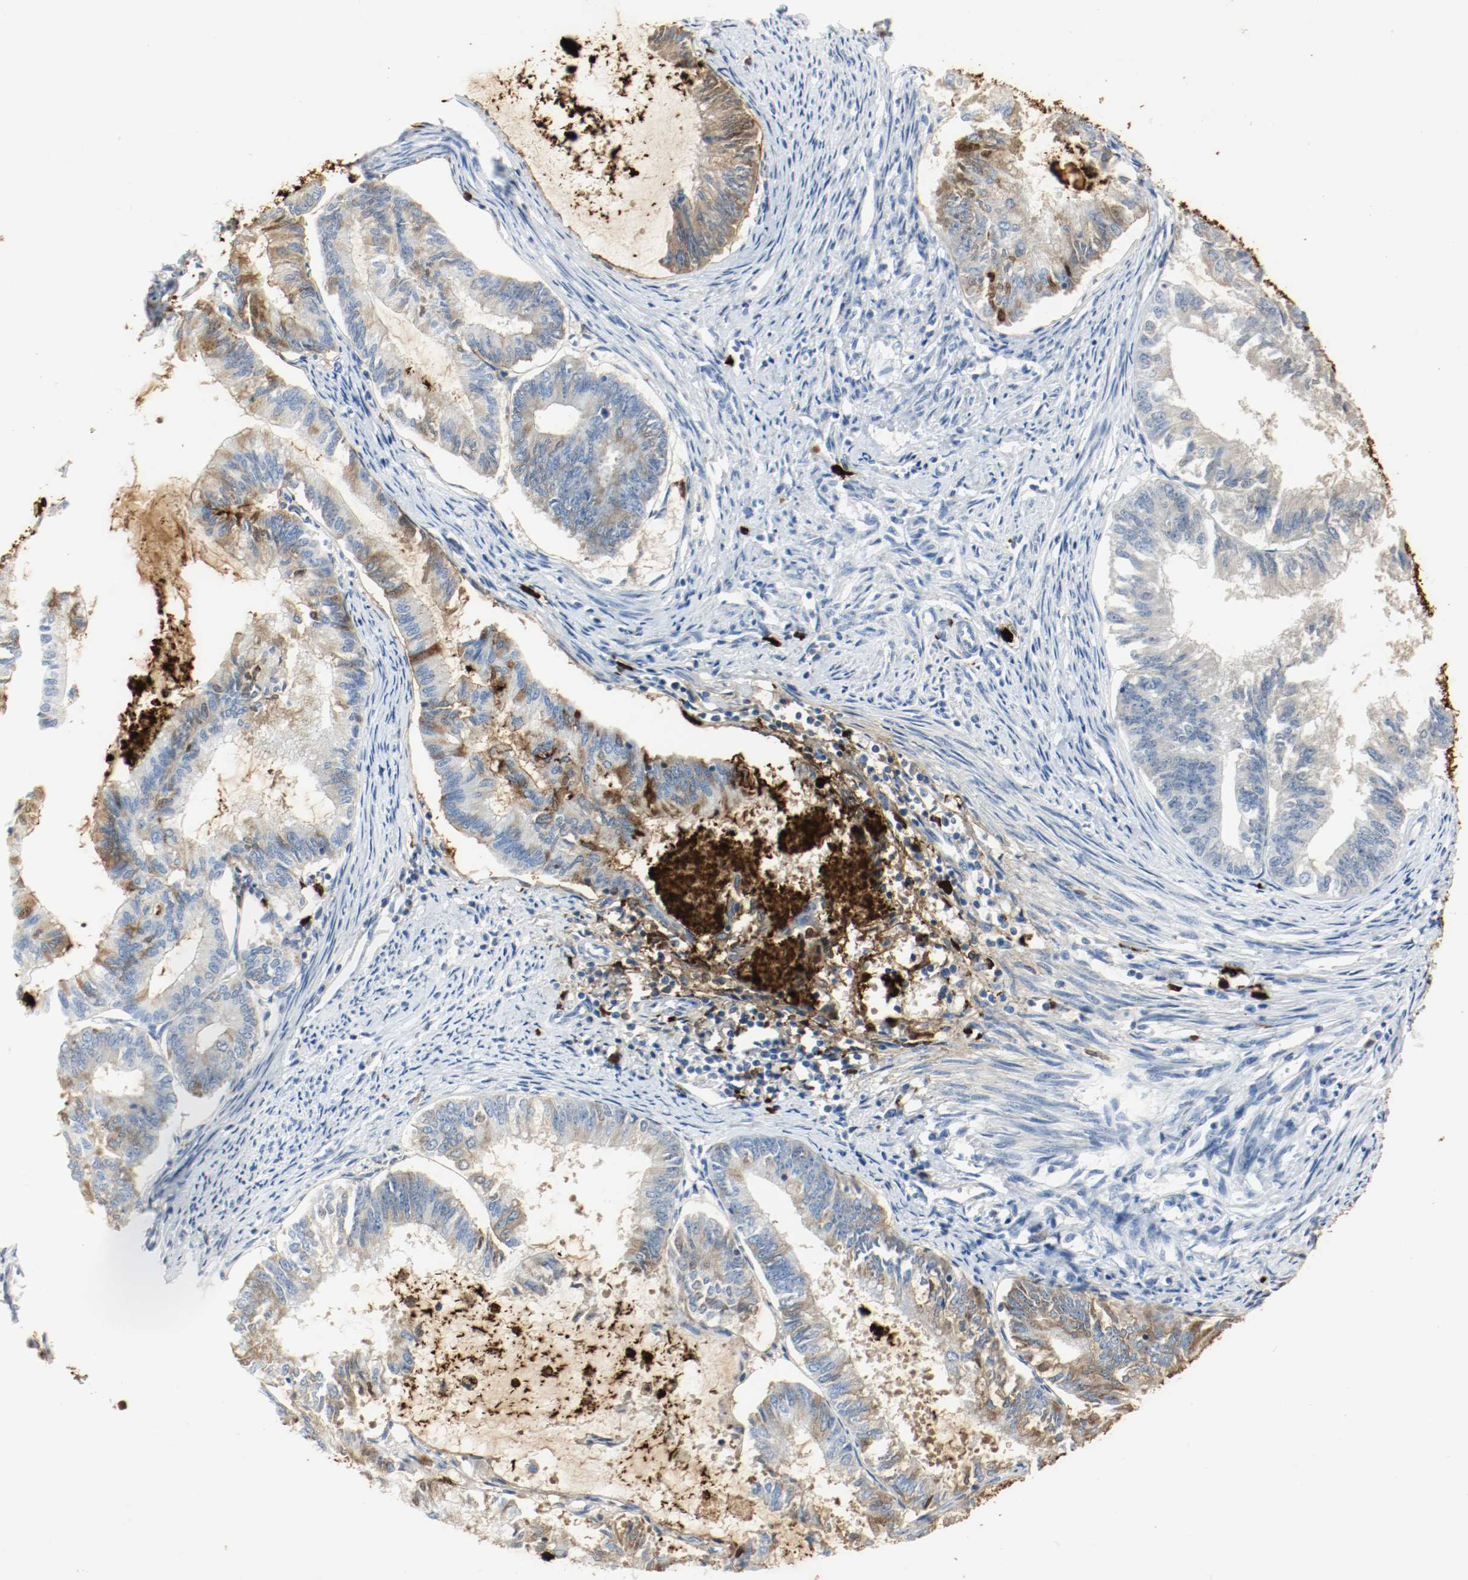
{"staining": {"intensity": "moderate", "quantity": "25%-75%", "location": "cytoplasmic/membranous"}, "tissue": "endometrial cancer", "cell_type": "Tumor cells", "image_type": "cancer", "snomed": [{"axis": "morphology", "description": "Adenocarcinoma, NOS"}, {"axis": "topography", "description": "Endometrium"}], "caption": "Immunohistochemistry (IHC) of adenocarcinoma (endometrial) displays medium levels of moderate cytoplasmic/membranous expression in about 25%-75% of tumor cells.", "gene": "S100A9", "patient": {"sex": "female", "age": 86}}